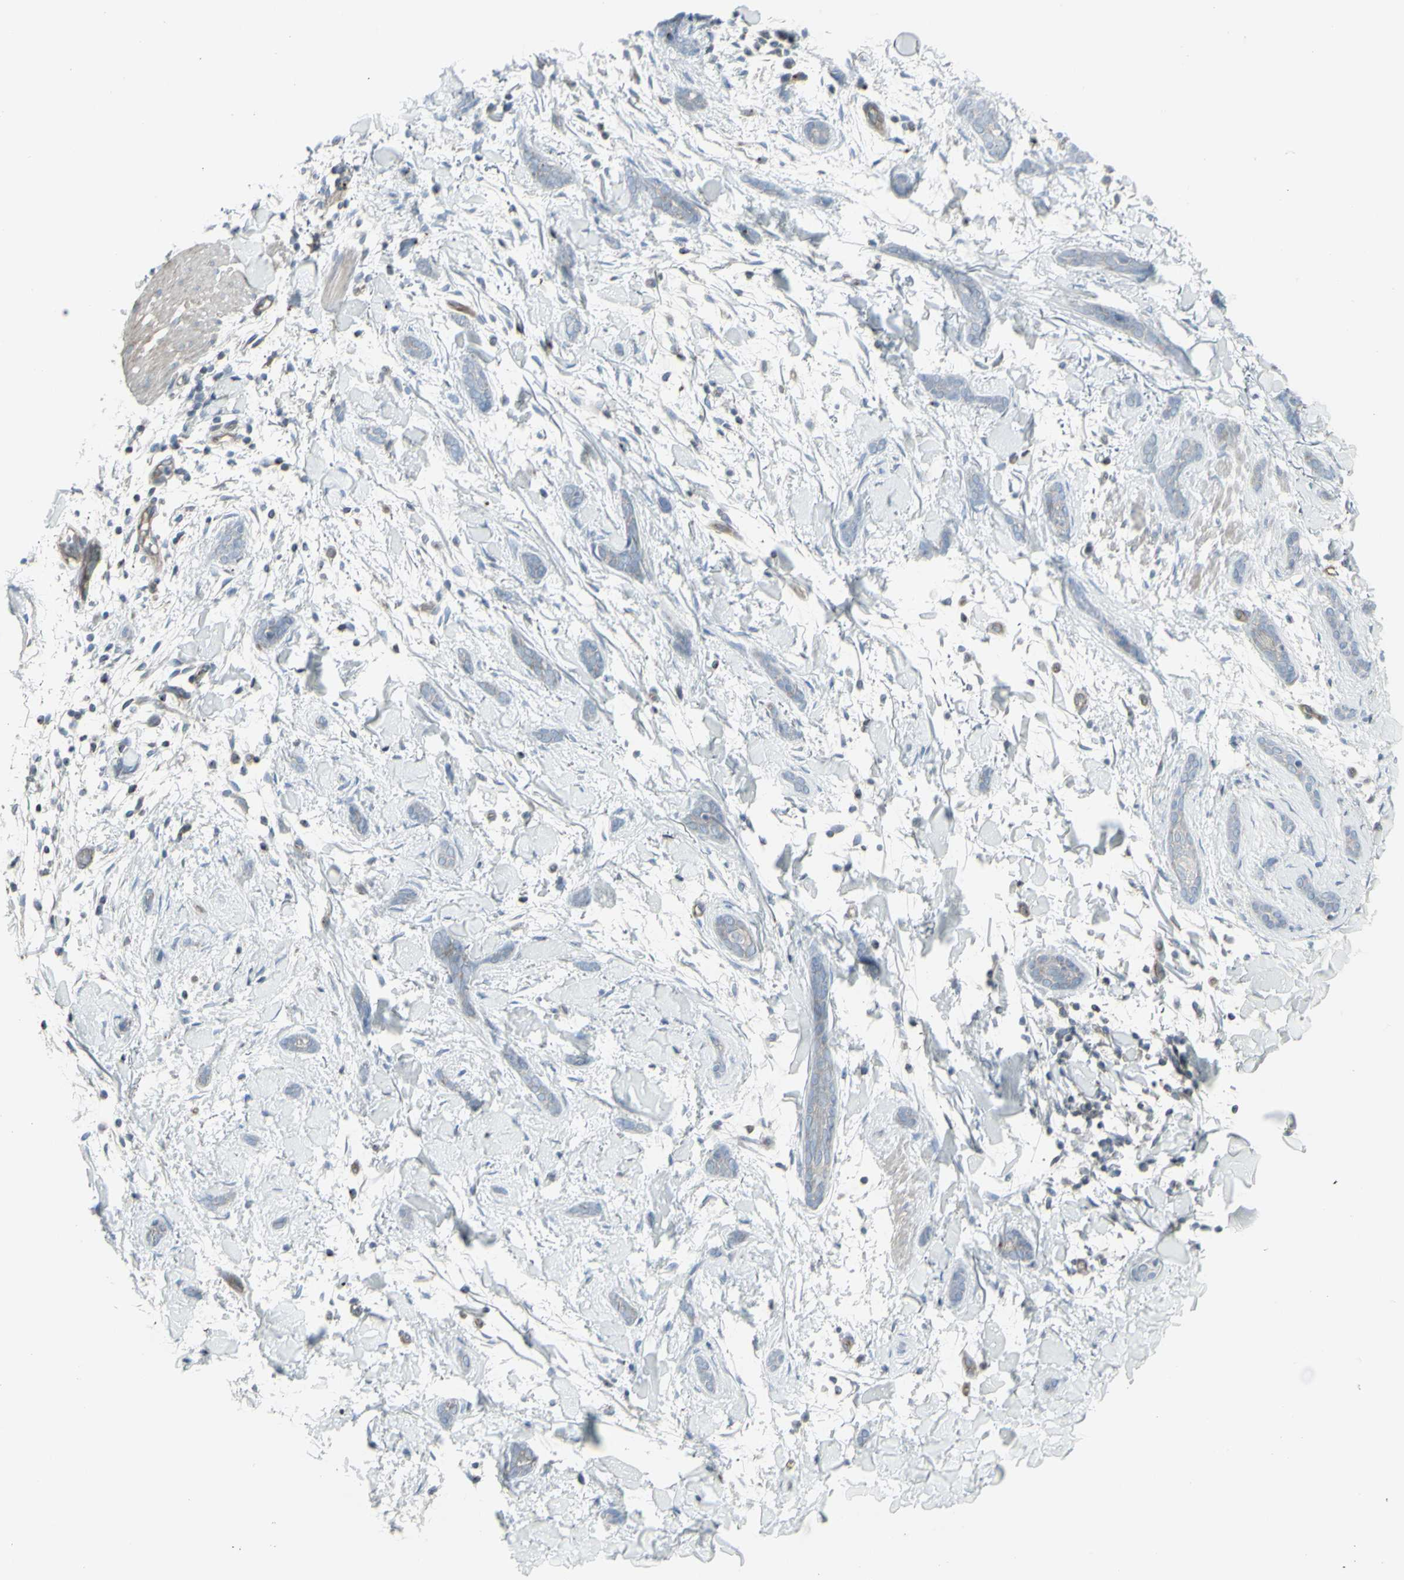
{"staining": {"intensity": "negative", "quantity": "none", "location": "none"}, "tissue": "skin cancer", "cell_type": "Tumor cells", "image_type": "cancer", "snomed": [{"axis": "morphology", "description": "Basal cell carcinoma"}, {"axis": "morphology", "description": "Adnexal tumor, benign"}, {"axis": "topography", "description": "Skin"}], "caption": "An image of skin cancer (basal cell carcinoma) stained for a protein reveals no brown staining in tumor cells.", "gene": "GALNT6", "patient": {"sex": "female", "age": 42}}